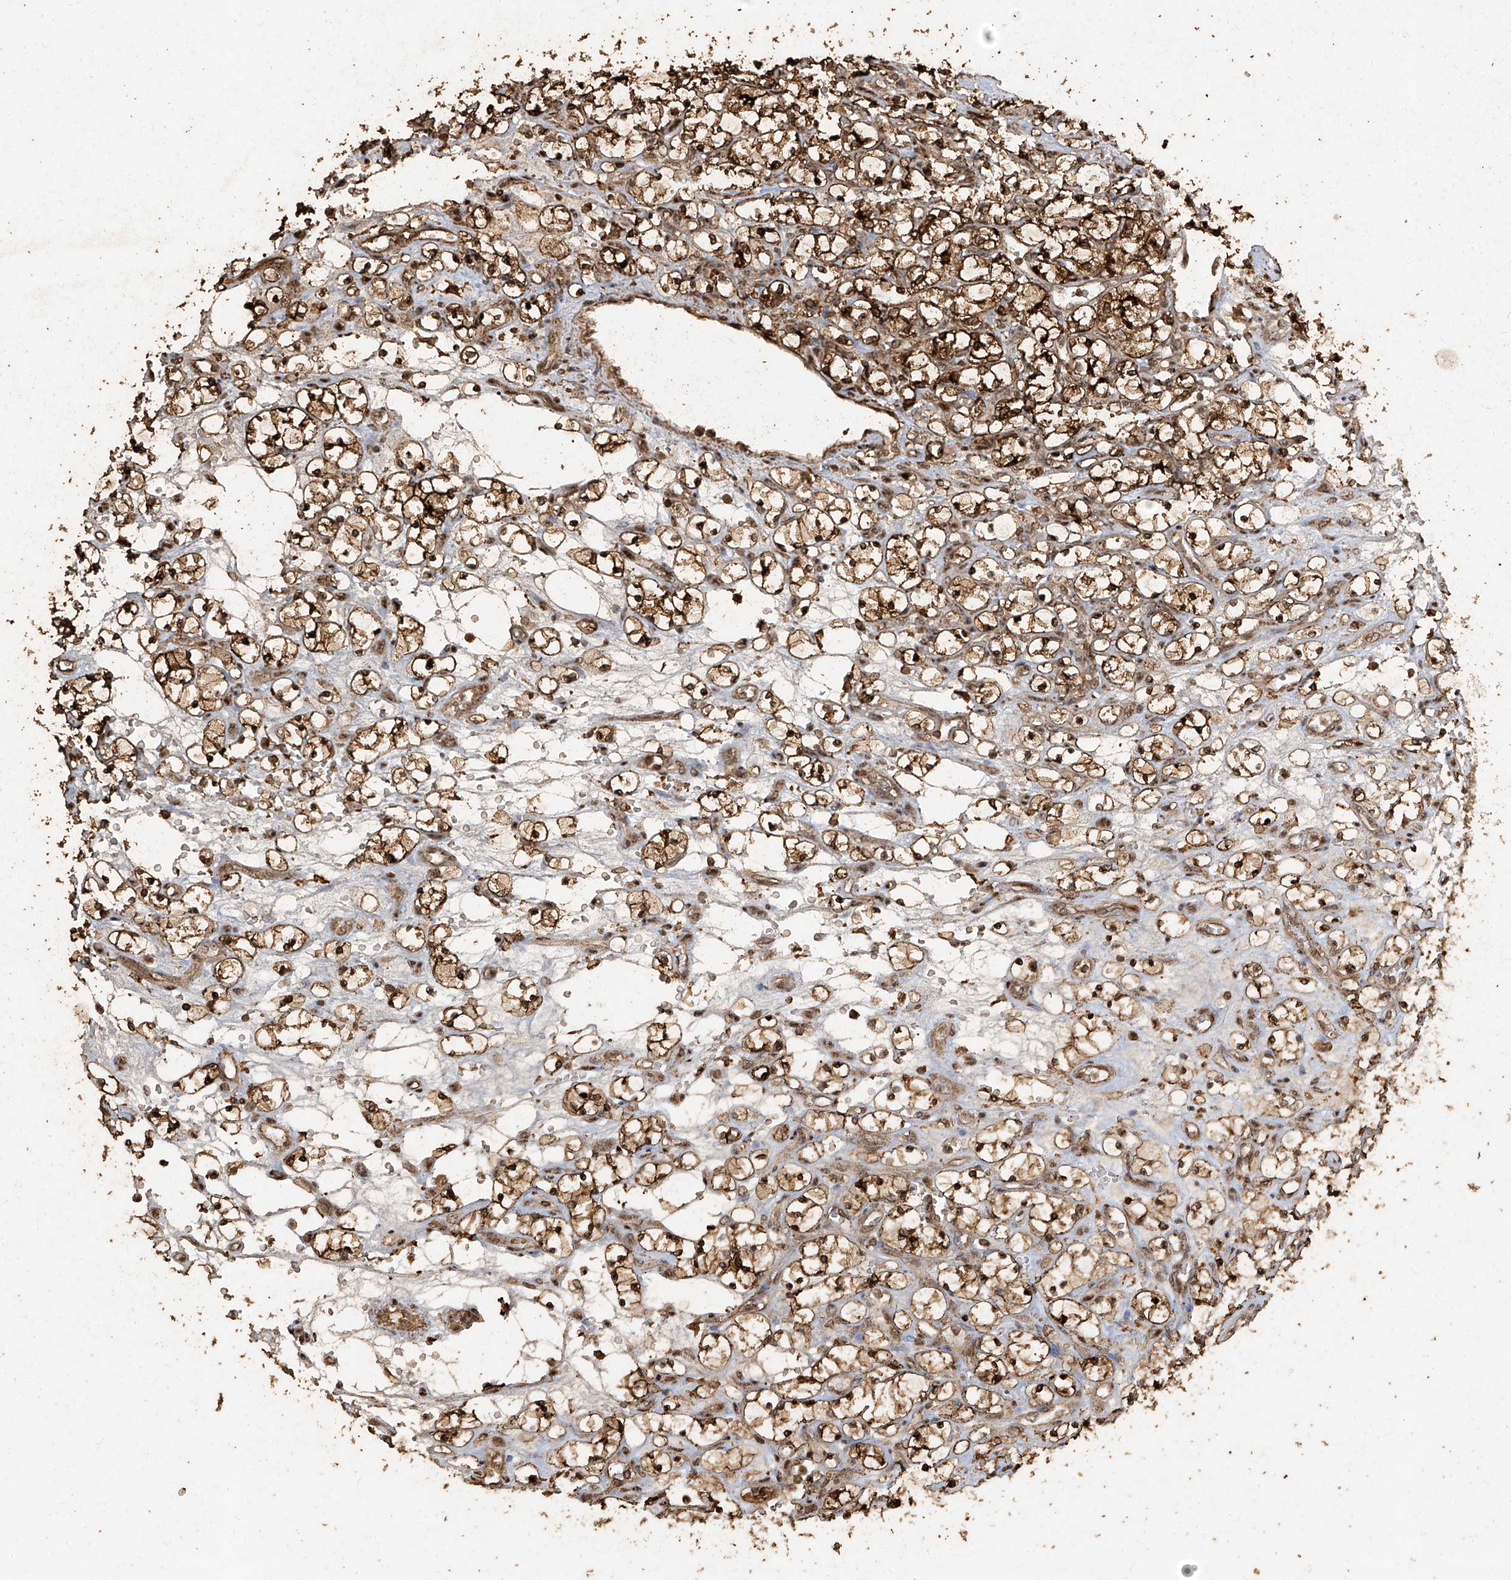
{"staining": {"intensity": "strong", "quantity": ">75%", "location": "cytoplasmic/membranous,nuclear"}, "tissue": "renal cancer", "cell_type": "Tumor cells", "image_type": "cancer", "snomed": [{"axis": "morphology", "description": "Adenocarcinoma, NOS"}, {"axis": "topography", "description": "Kidney"}], "caption": "Human renal cancer stained with a protein marker reveals strong staining in tumor cells.", "gene": "ERBB3", "patient": {"sex": "female", "age": 69}}